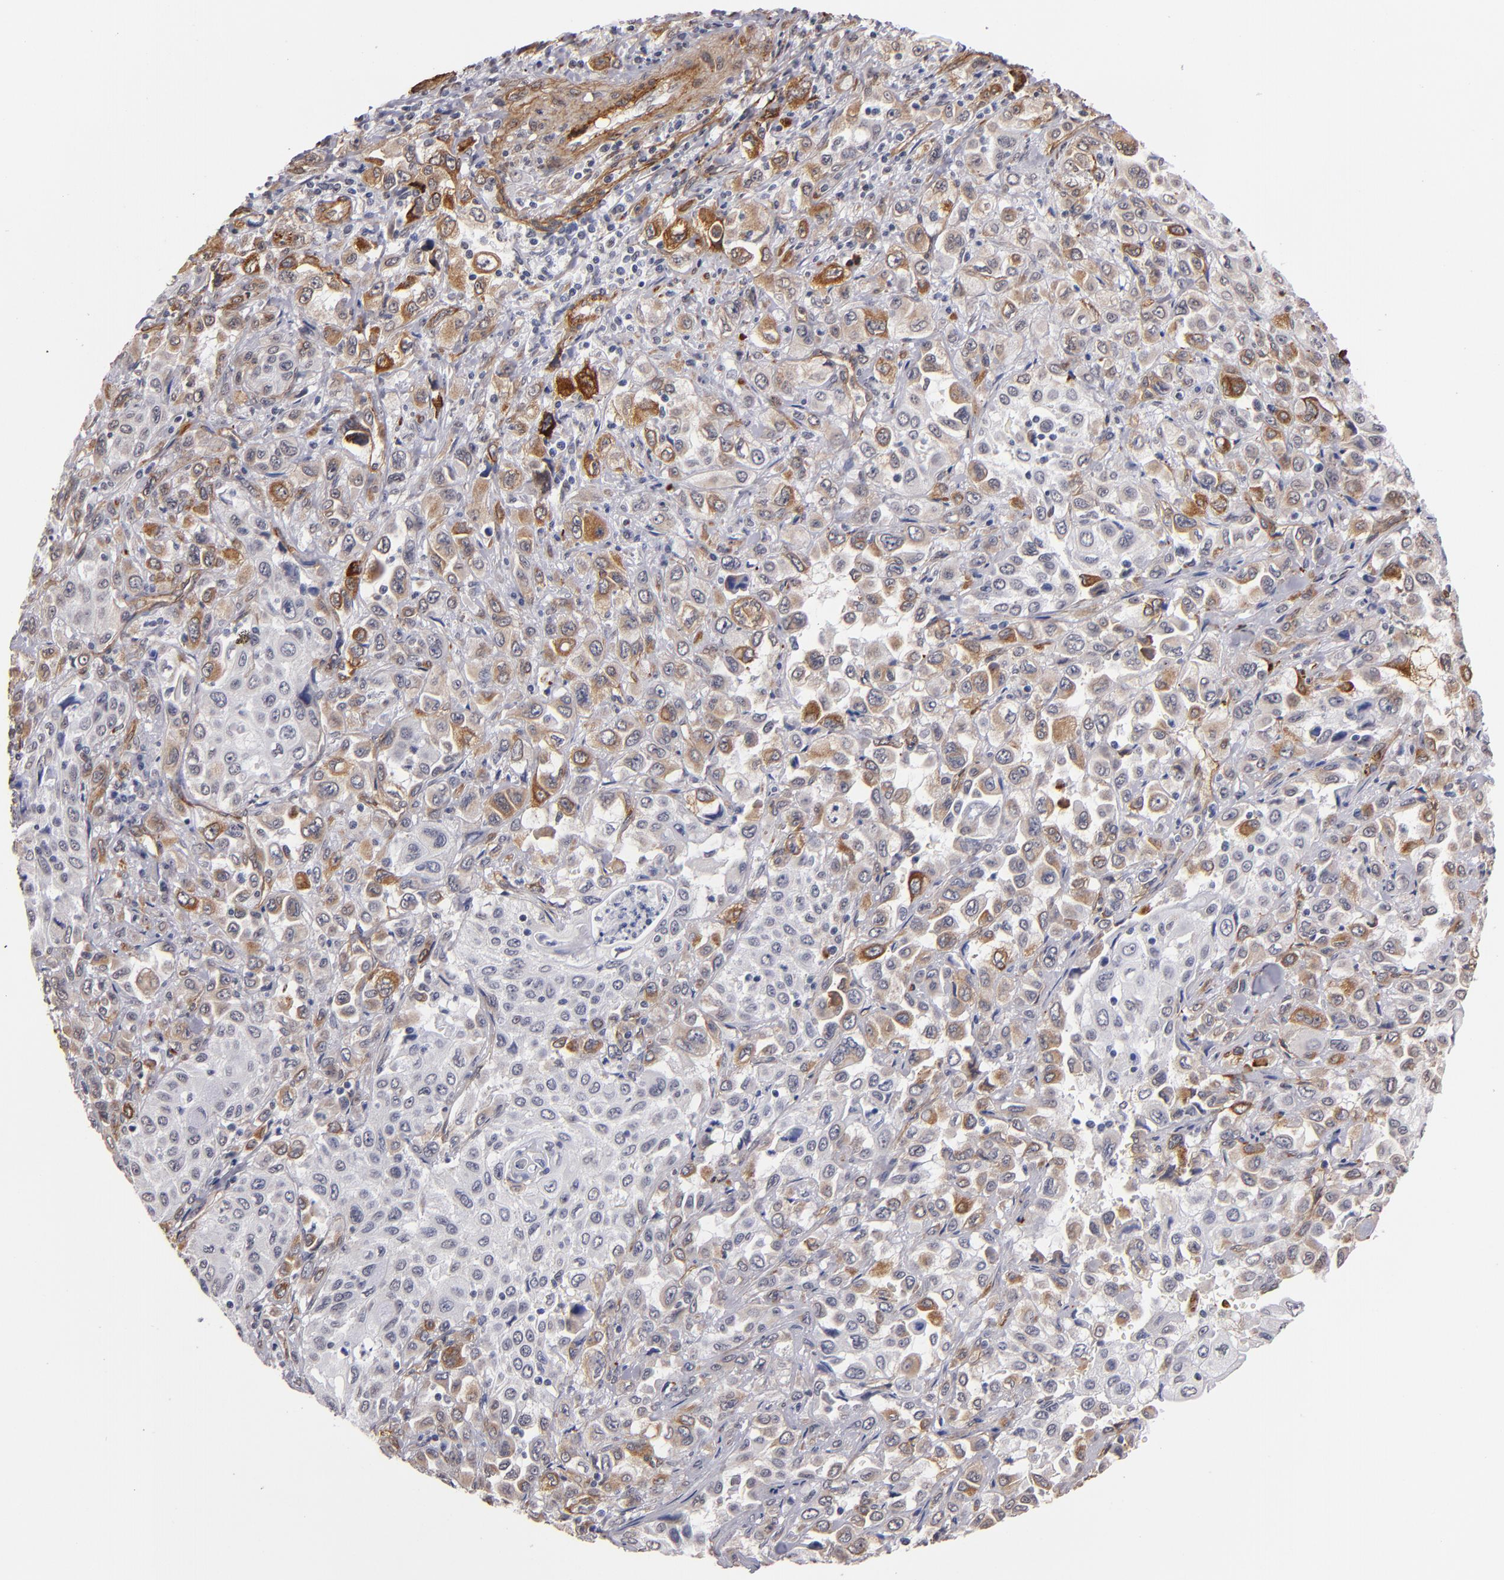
{"staining": {"intensity": "moderate", "quantity": "25%-75%", "location": "cytoplasmic/membranous"}, "tissue": "pancreatic cancer", "cell_type": "Tumor cells", "image_type": "cancer", "snomed": [{"axis": "morphology", "description": "Adenocarcinoma, NOS"}, {"axis": "topography", "description": "Pancreas"}], "caption": "Immunohistochemistry of adenocarcinoma (pancreatic) displays medium levels of moderate cytoplasmic/membranous expression in approximately 25%-75% of tumor cells.", "gene": "LAMC1", "patient": {"sex": "male", "age": 70}}